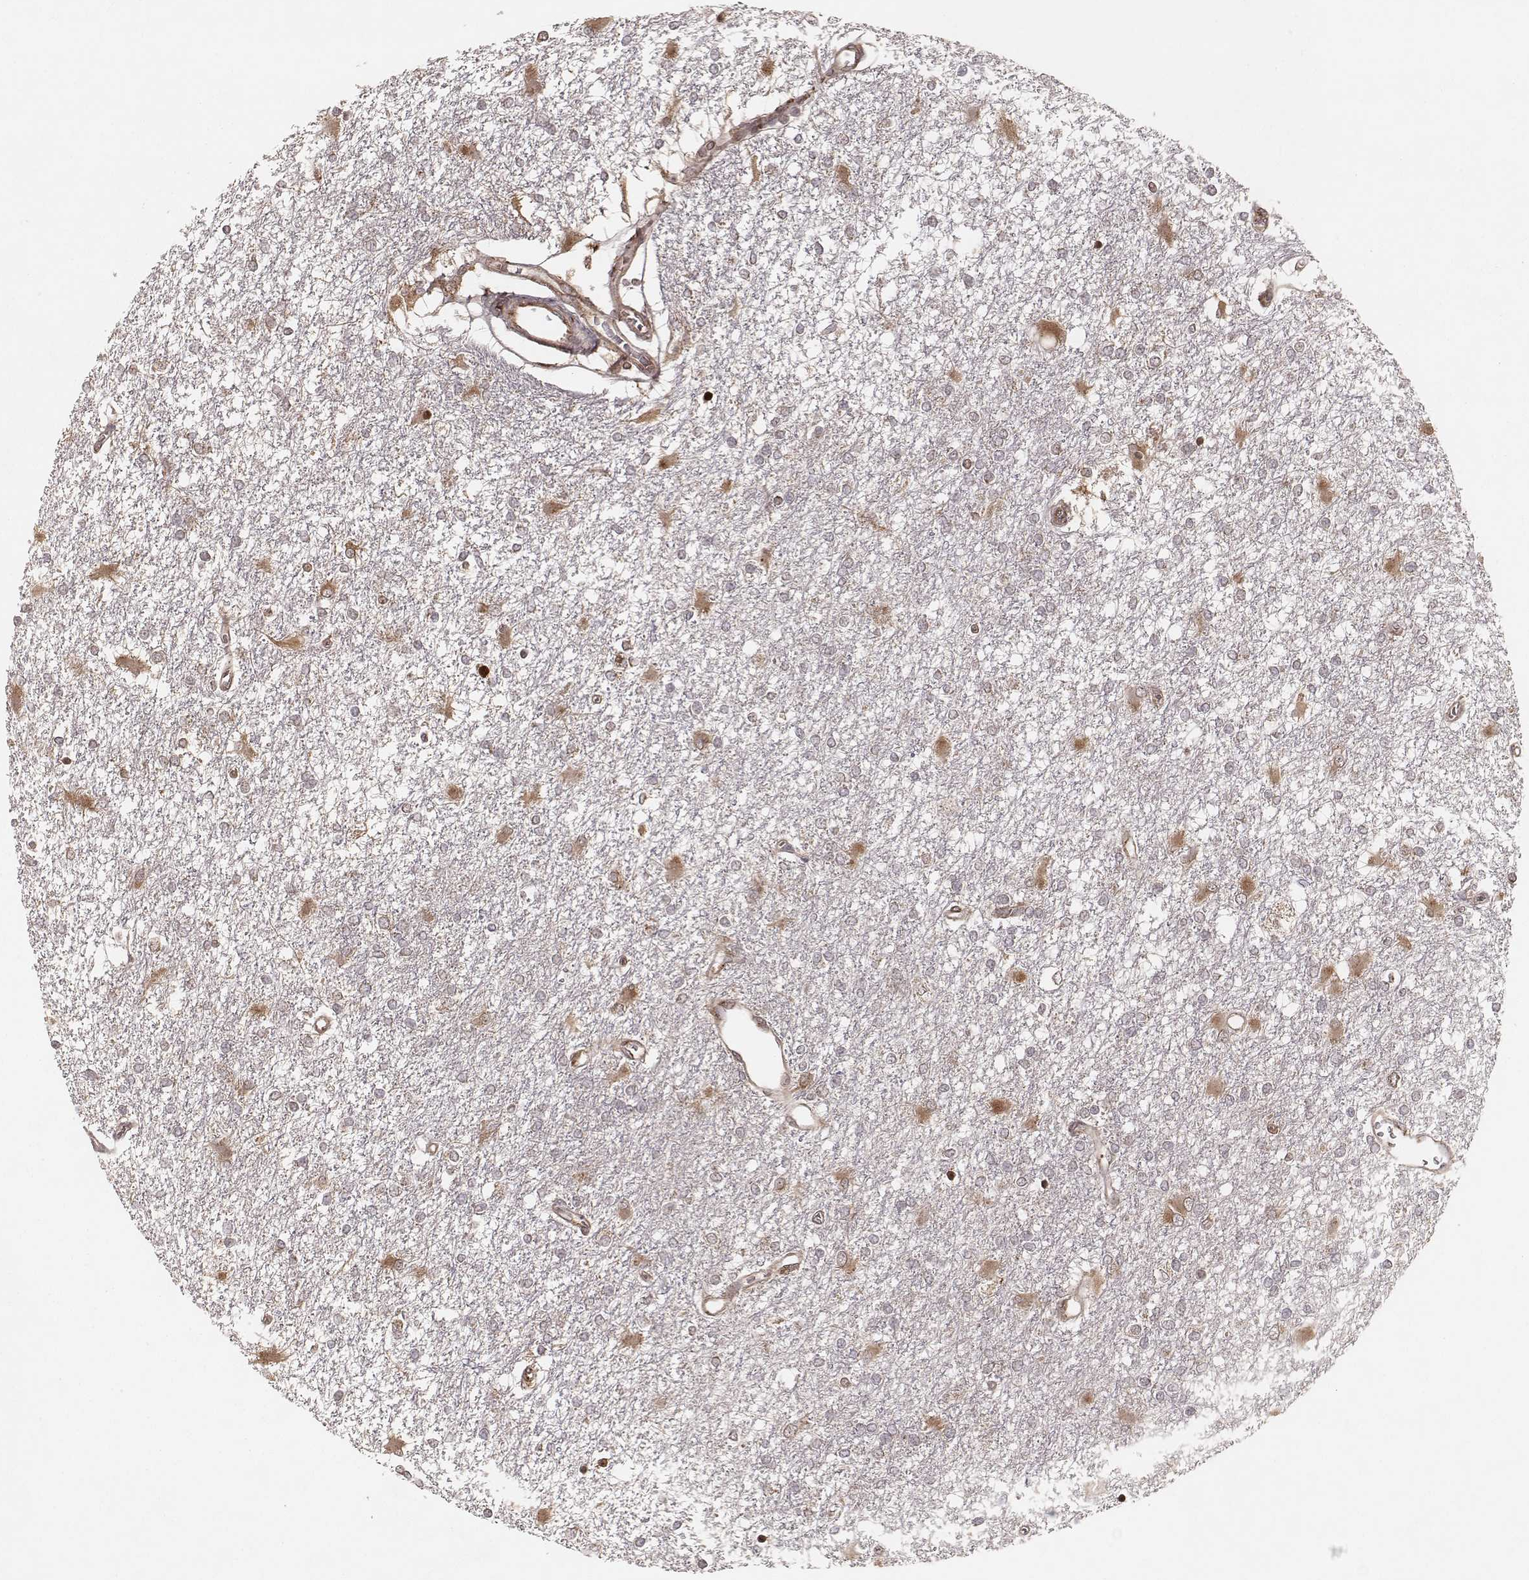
{"staining": {"intensity": "weak", "quantity": "<25%", "location": "cytoplasmic/membranous"}, "tissue": "glioma", "cell_type": "Tumor cells", "image_type": "cancer", "snomed": [{"axis": "morphology", "description": "Glioma, malignant, High grade"}, {"axis": "topography", "description": "Cerebral cortex"}], "caption": "This photomicrograph is of high-grade glioma (malignant) stained with immunohistochemistry to label a protein in brown with the nuclei are counter-stained blue. There is no positivity in tumor cells.", "gene": "MYO19", "patient": {"sex": "male", "age": 79}}